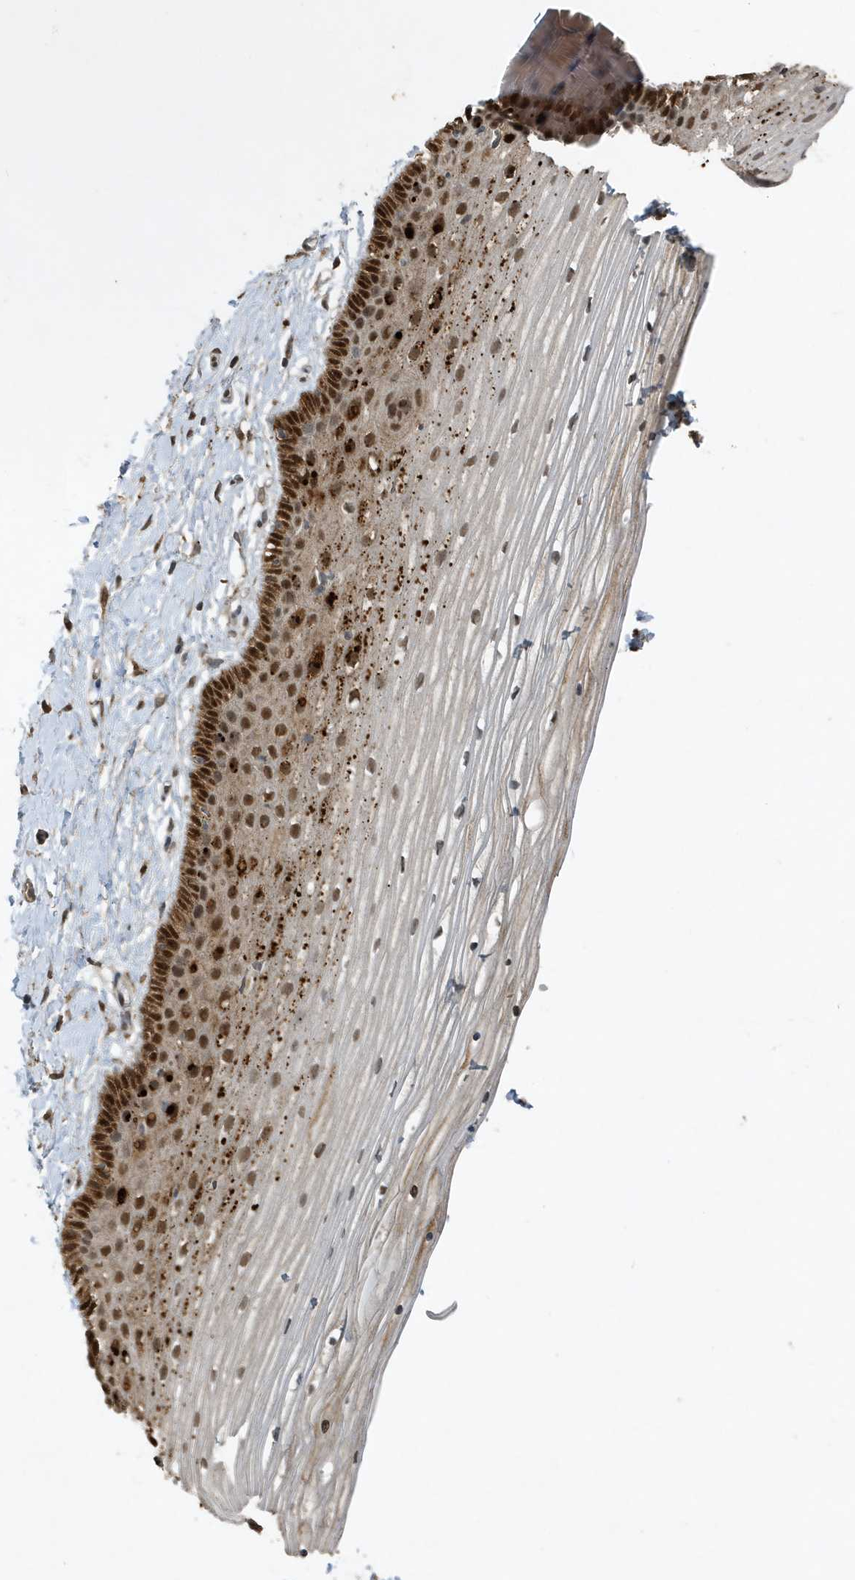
{"staining": {"intensity": "strong", "quantity": ">75%", "location": "nuclear"}, "tissue": "vagina", "cell_type": "Squamous epithelial cells", "image_type": "normal", "snomed": [{"axis": "morphology", "description": "Normal tissue, NOS"}, {"axis": "topography", "description": "Vagina"}, {"axis": "topography", "description": "Cervix"}], "caption": "About >75% of squamous epithelial cells in normal human vagina display strong nuclear protein staining as visualized by brown immunohistochemical staining.", "gene": "HSPA1A", "patient": {"sex": "female", "age": 40}}